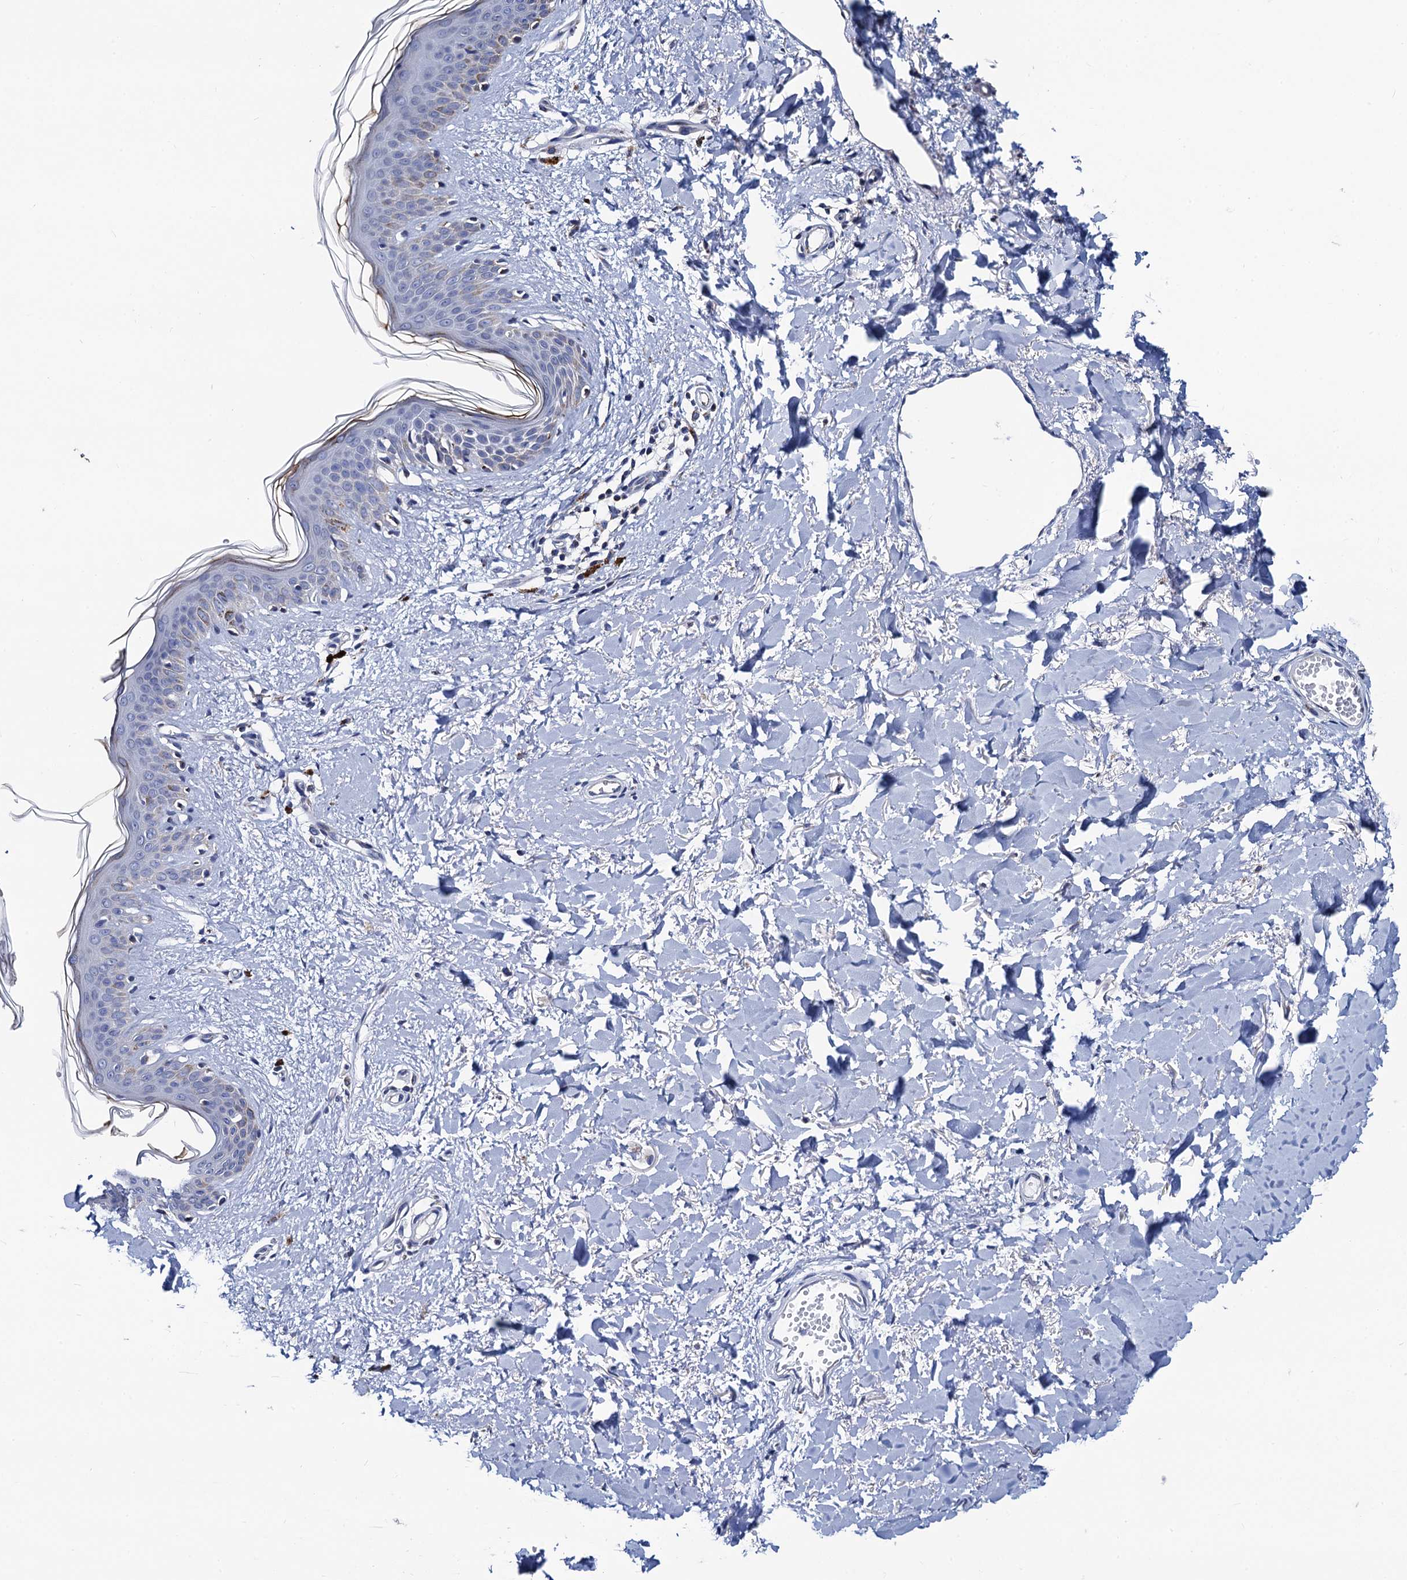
{"staining": {"intensity": "negative", "quantity": "none", "location": "none"}, "tissue": "skin", "cell_type": "Fibroblasts", "image_type": "normal", "snomed": [{"axis": "morphology", "description": "Normal tissue, NOS"}, {"axis": "topography", "description": "Skin"}], "caption": "IHC photomicrograph of benign skin: human skin stained with DAB (3,3'-diaminobenzidine) shows no significant protein positivity in fibroblasts.", "gene": "PTCD3", "patient": {"sex": "female", "age": 46}}